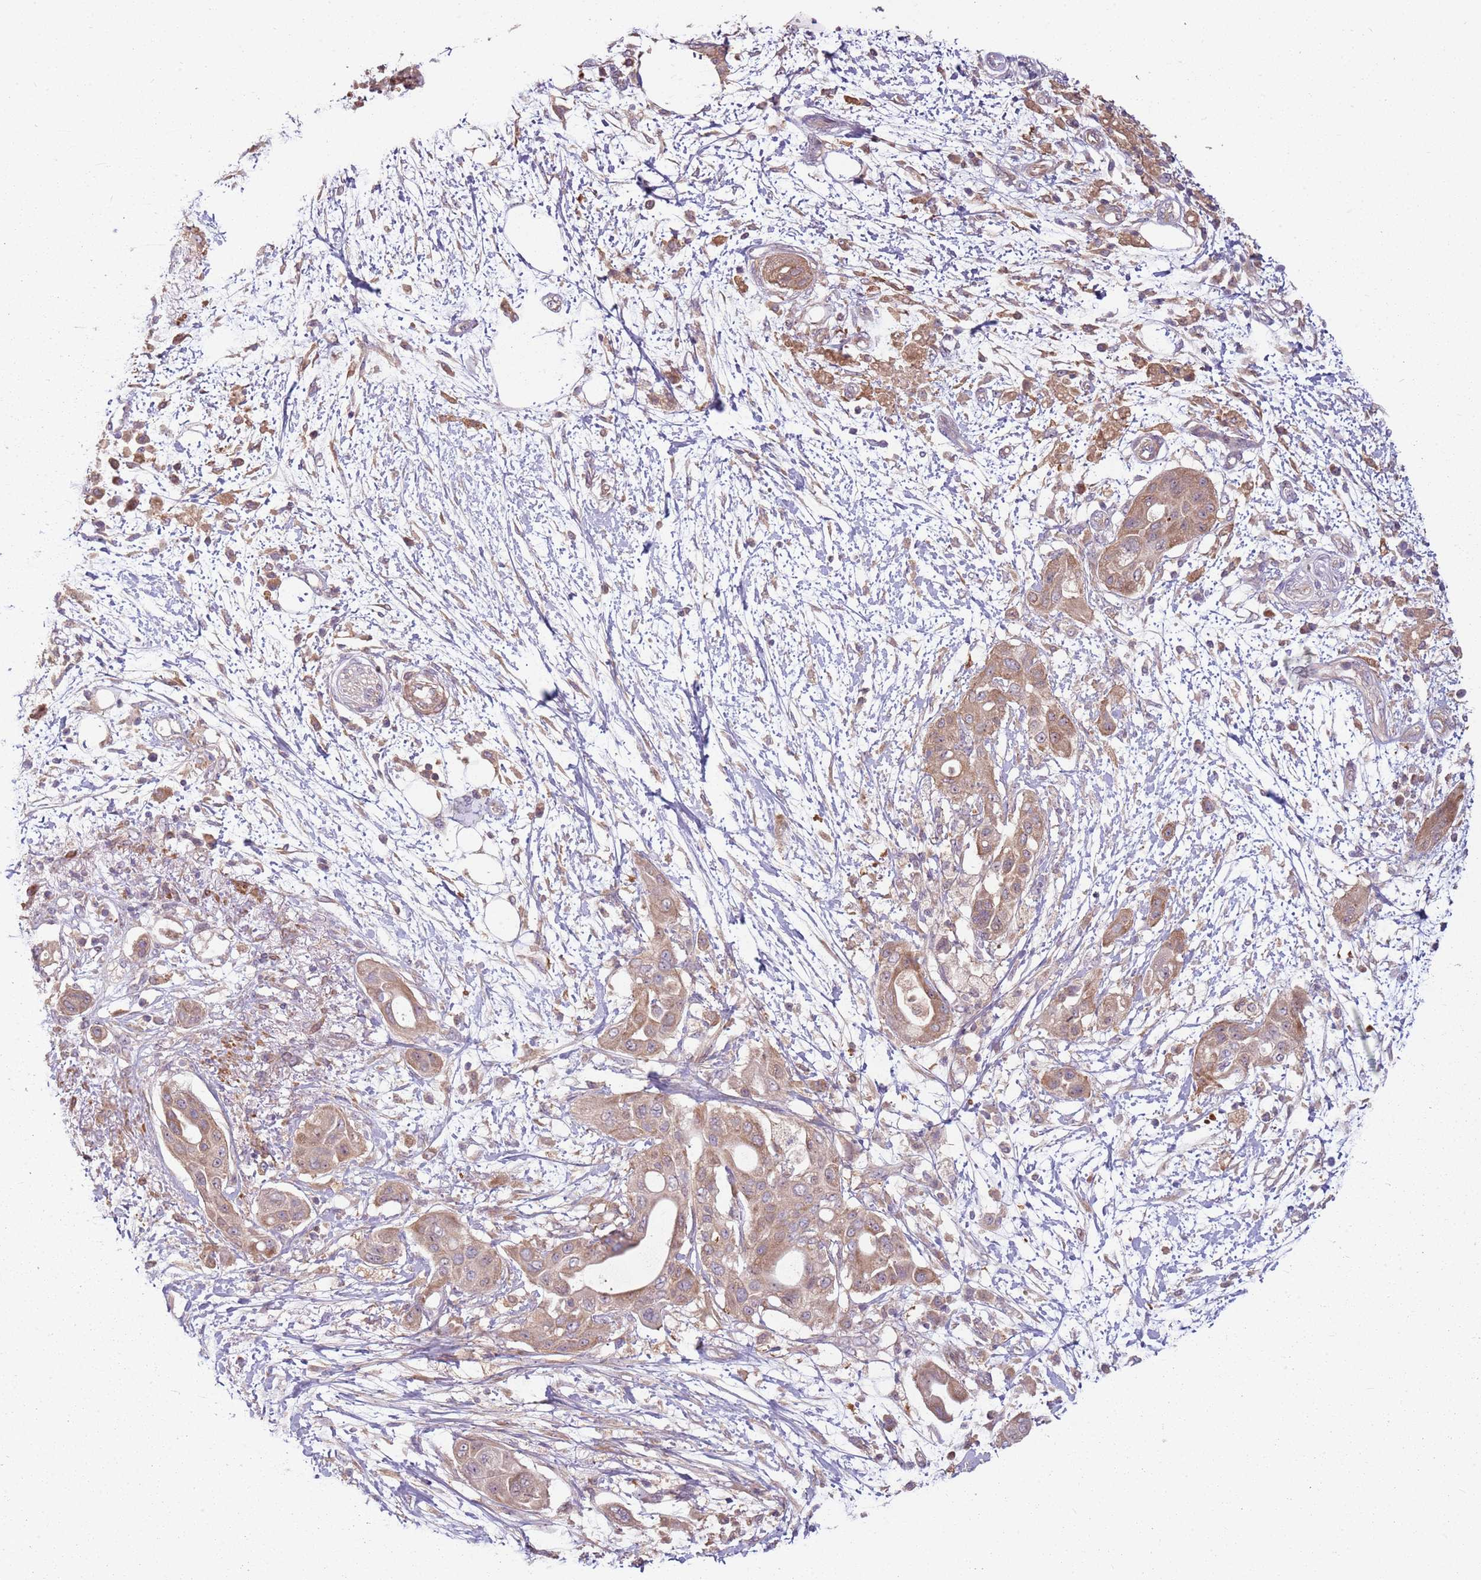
{"staining": {"intensity": "moderate", "quantity": ">75%", "location": "cytoplasmic/membranous"}, "tissue": "pancreatic cancer", "cell_type": "Tumor cells", "image_type": "cancer", "snomed": [{"axis": "morphology", "description": "Adenocarcinoma, NOS"}, {"axis": "topography", "description": "Pancreas"}], "caption": "Immunohistochemistry (IHC) of adenocarcinoma (pancreatic) displays medium levels of moderate cytoplasmic/membranous staining in about >75% of tumor cells.", "gene": "RPL21", "patient": {"sex": "male", "age": 68}}